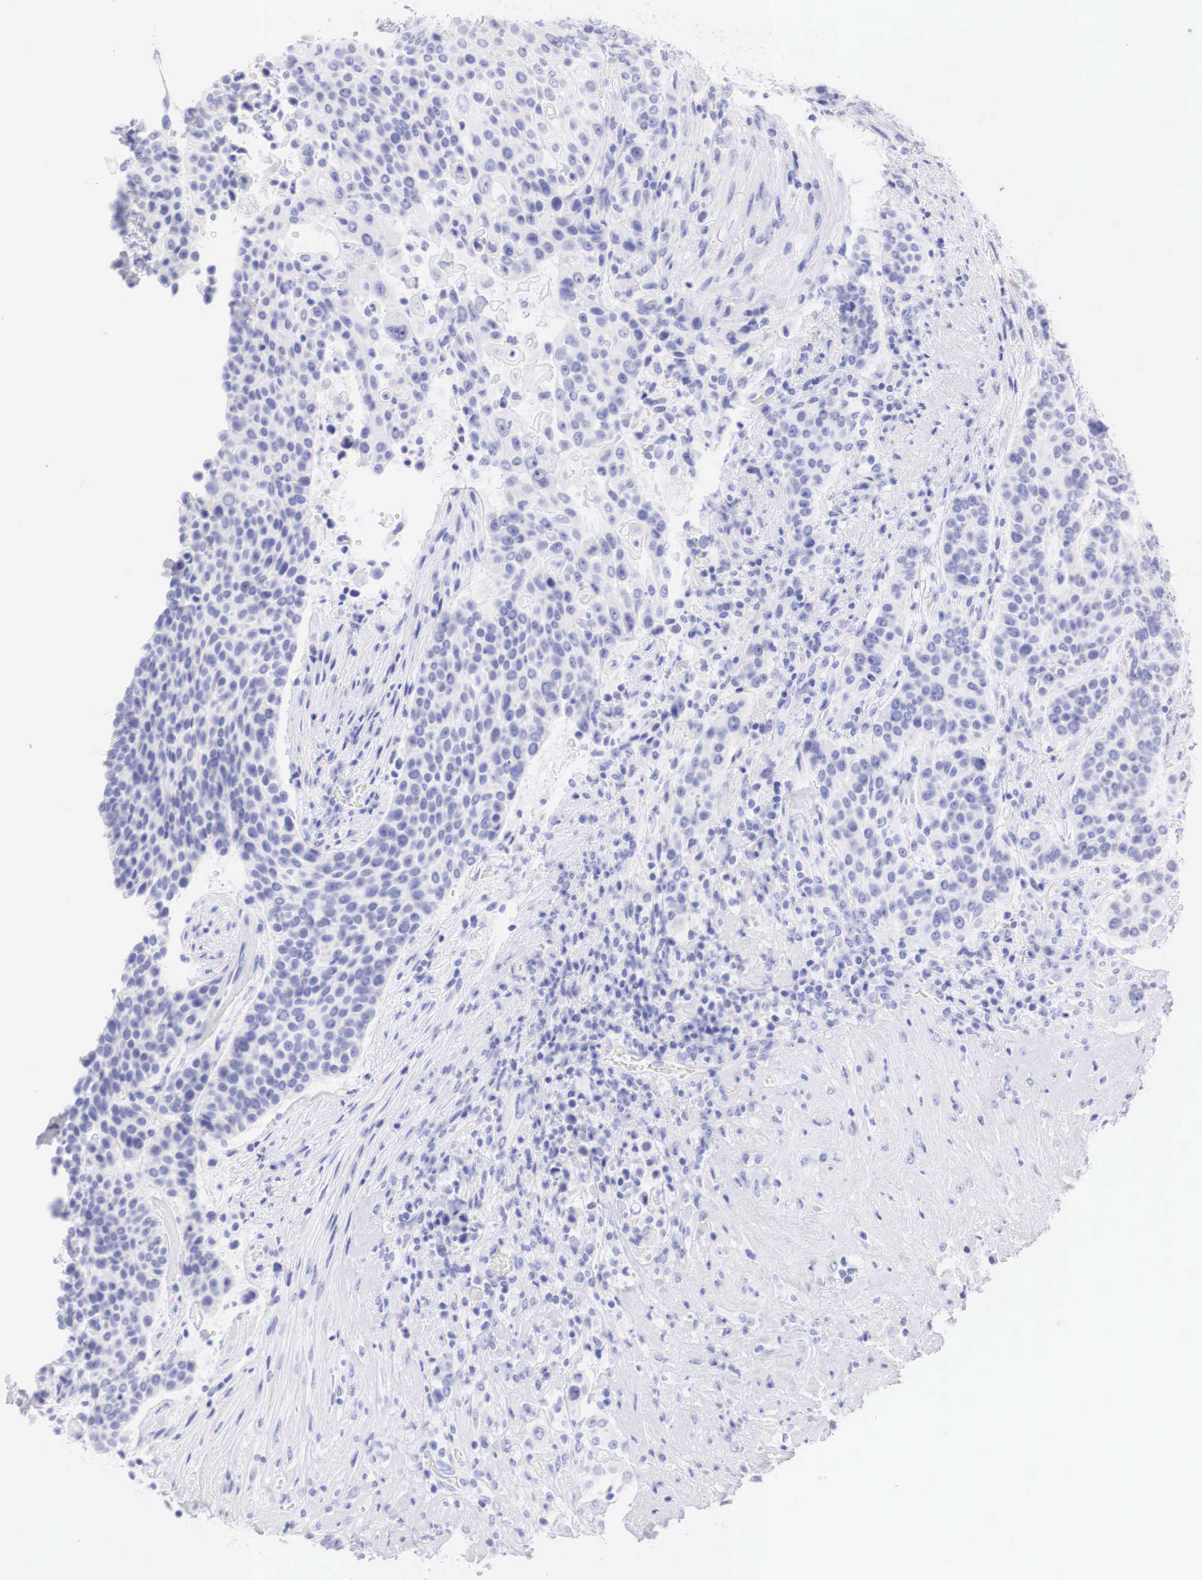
{"staining": {"intensity": "negative", "quantity": "none", "location": "none"}, "tissue": "urothelial cancer", "cell_type": "Tumor cells", "image_type": "cancer", "snomed": [{"axis": "morphology", "description": "Urothelial carcinoma, High grade"}, {"axis": "topography", "description": "Urinary bladder"}], "caption": "Immunohistochemistry micrograph of neoplastic tissue: human urothelial cancer stained with DAB reveals no significant protein expression in tumor cells.", "gene": "TYR", "patient": {"sex": "male", "age": 74}}